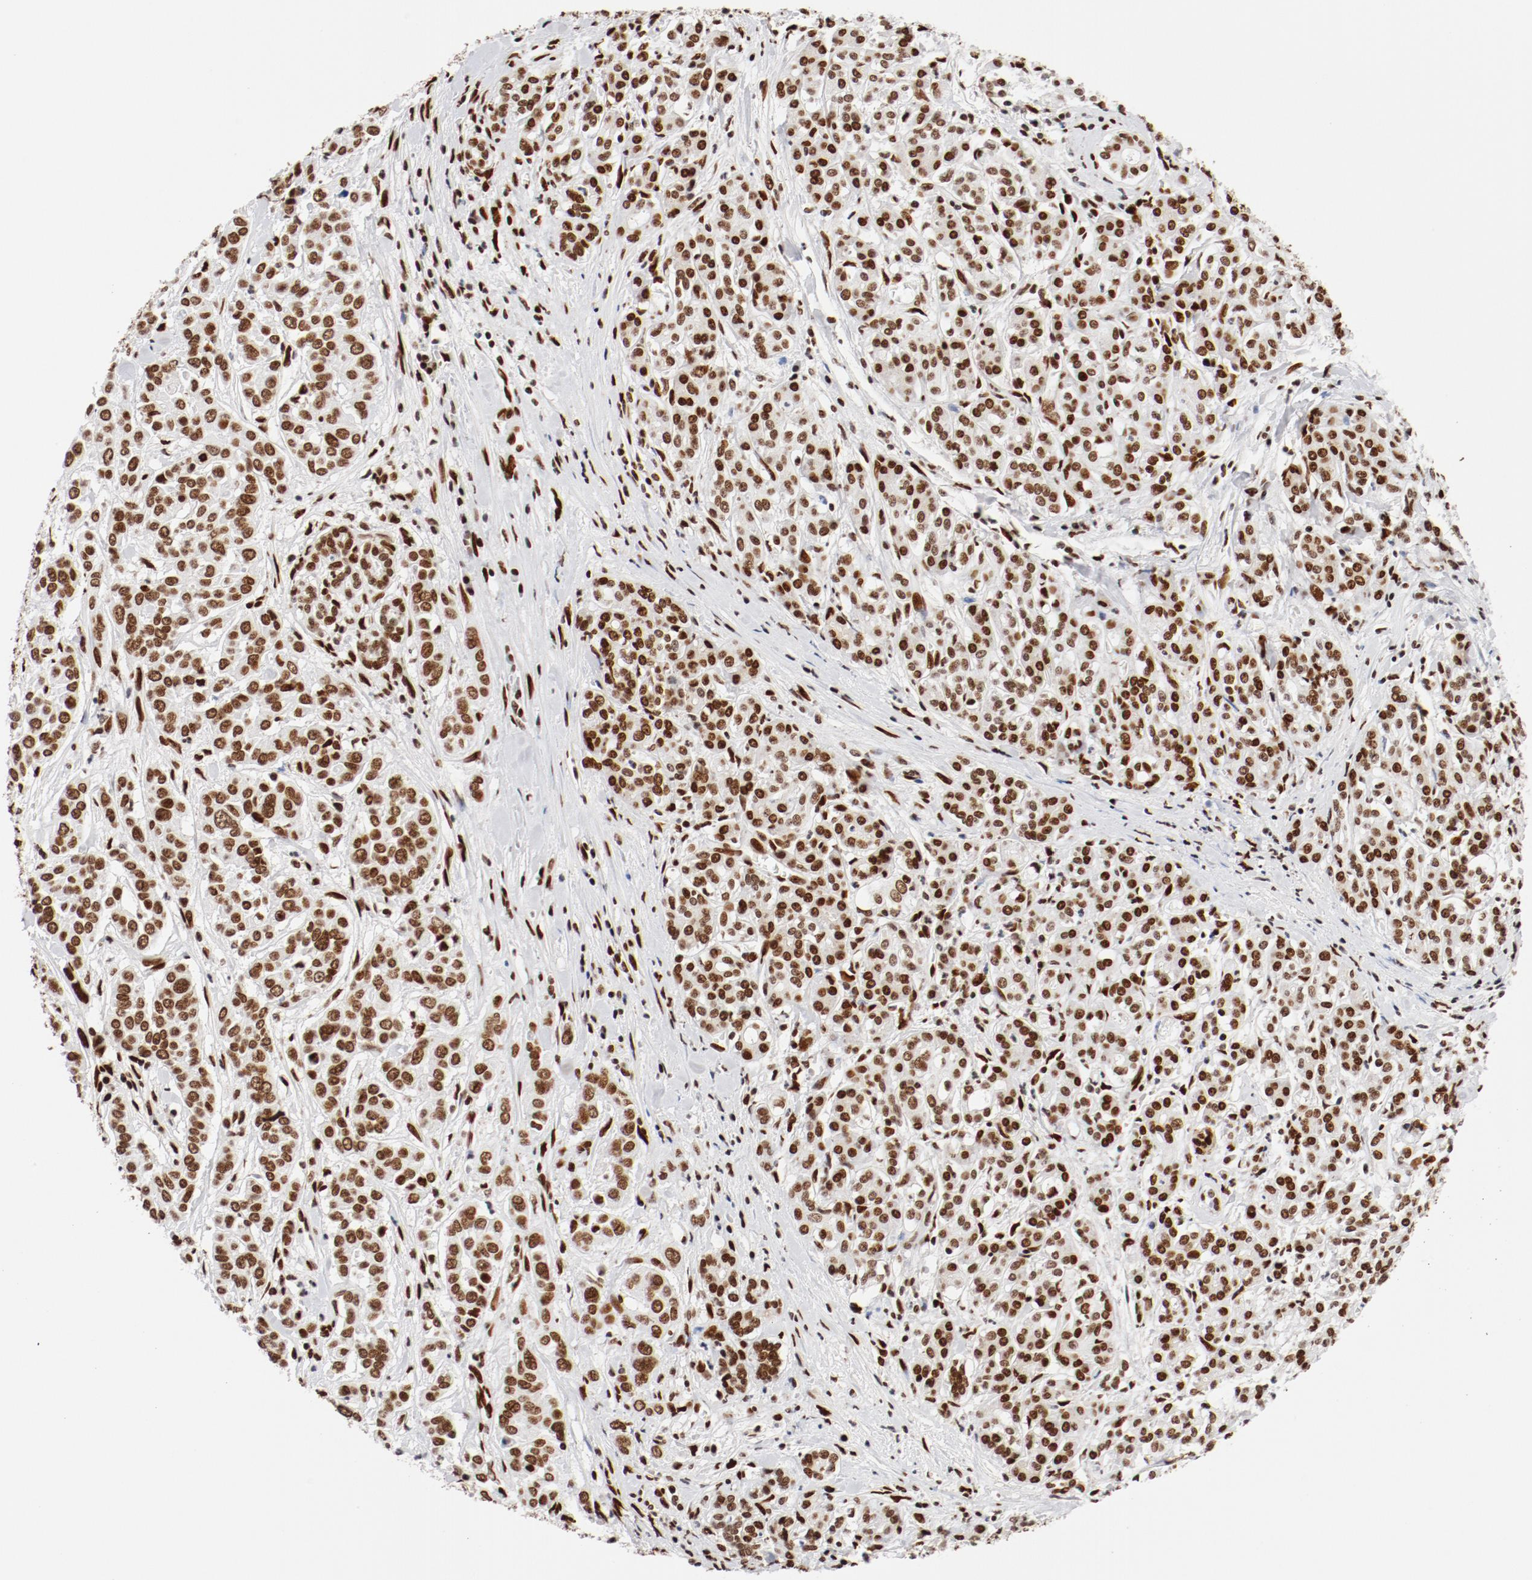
{"staining": {"intensity": "moderate", "quantity": ">75%", "location": "nuclear"}, "tissue": "pancreatic cancer", "cell_type": "Tumor cells", "image_type": "cancer", "snomed": [{"axis": "morphology", "description": "Adenocarcinoma, NOS"}, {"axis": "topography", "description": "Pancreas"}], "caption": "Human pancreatic cancer stained with a brown dye demonstrates moderate nuclear positive positivity in approximately >75% of tumor cells.", "gene": "CTBP1", "patient": {"sex": "female", "age": 52}}